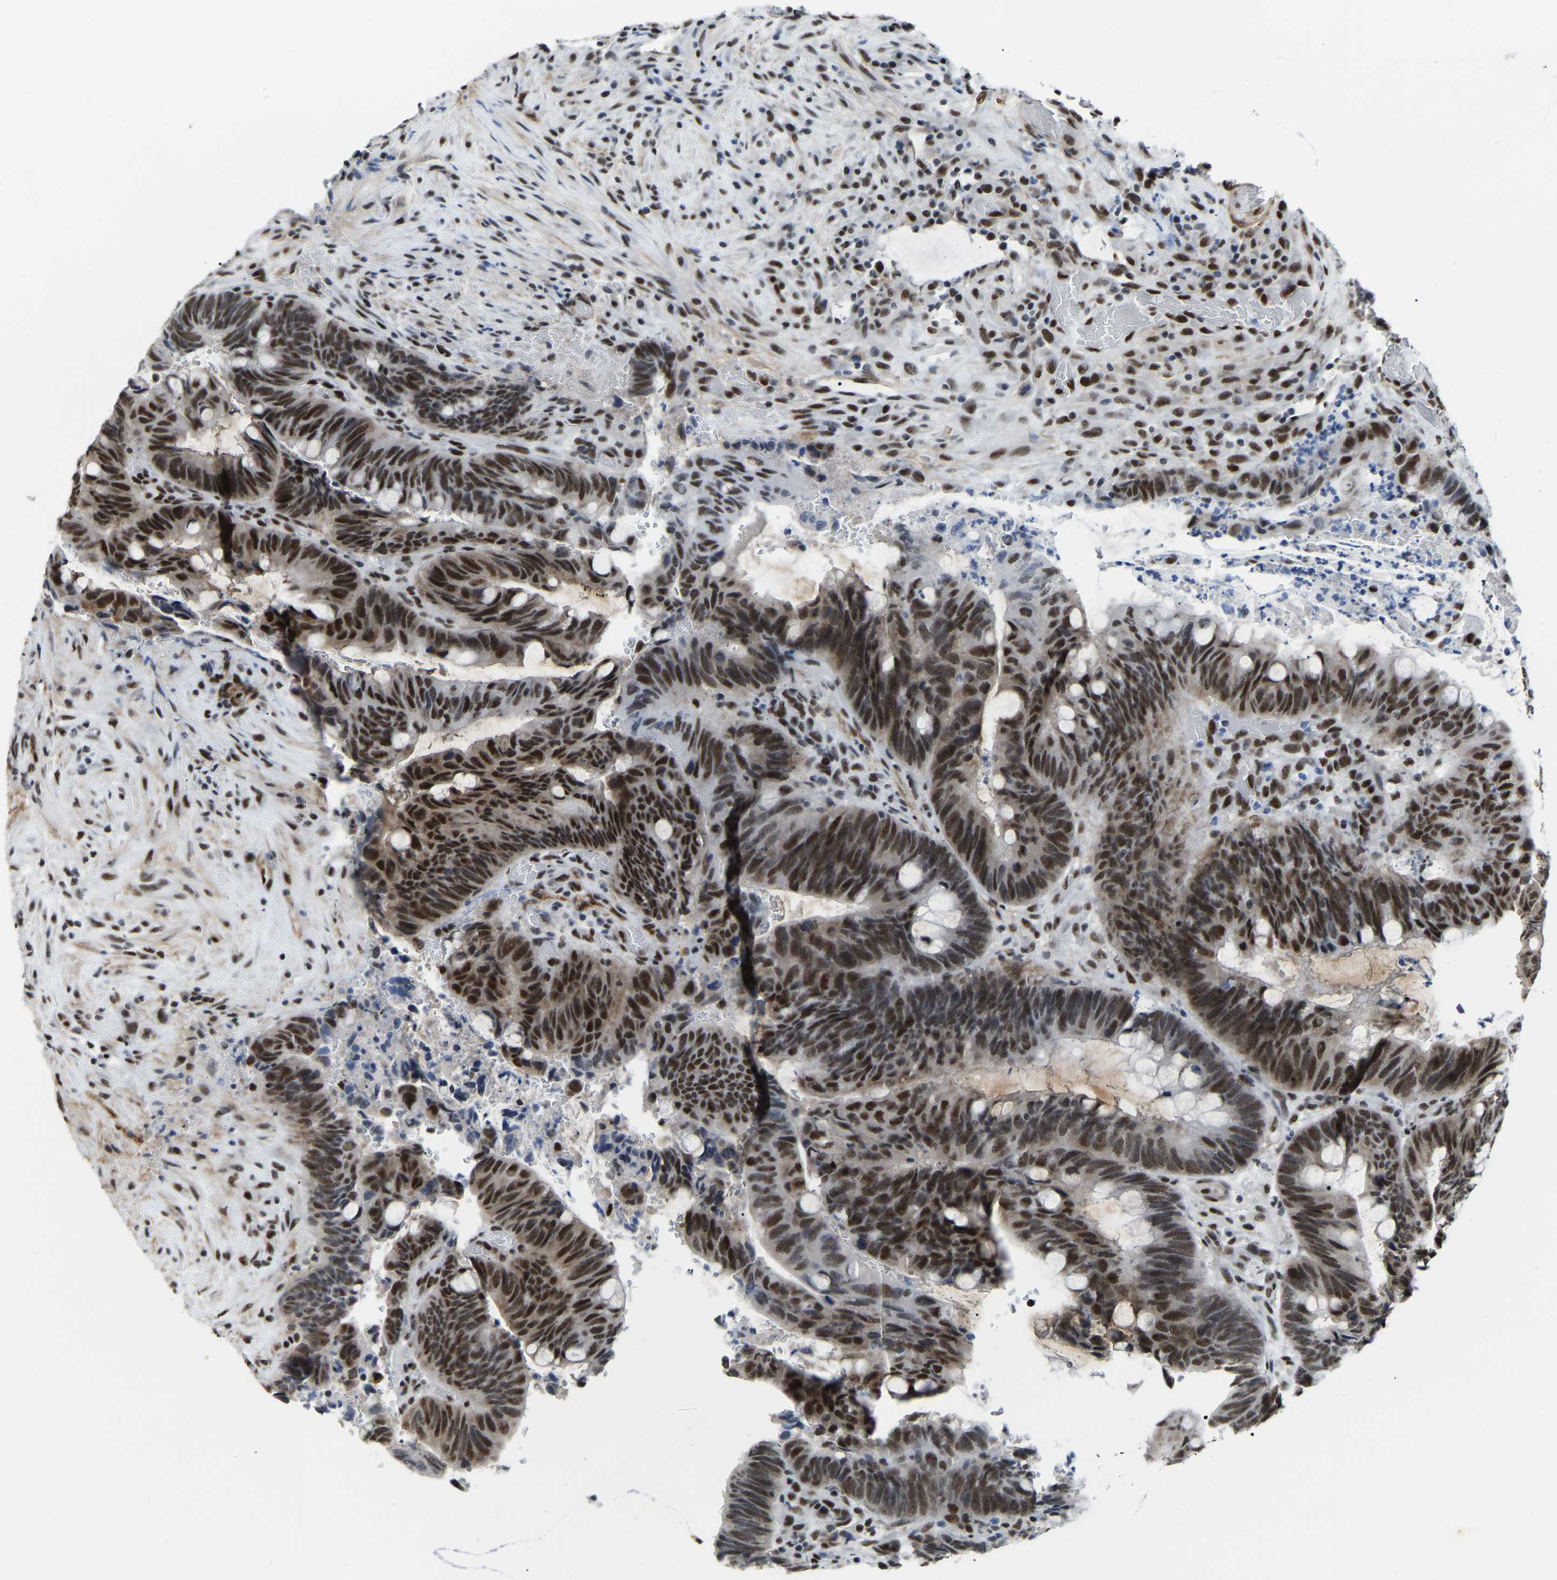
{"staining": {"intensity": "strong", "quantity": ">75%", "location": "nuclear"}, "tissue": "colorectal cancer", "cell_type": "Tumor cells", "image_type": "cancer", "snomed": [{"axis": "morphology", "description": "Normal tissue, NOS"}, {"axis": "morphology", "description": "Adenocarcinoma, NOS"}, {"axis": "topography", "description": "Rectum"}, {"axis": "topography", "description": "Peripheral nerve tissue"}], "caption": "Immunohistochemistry image of neoplastic tissue: human adenocarcinoma (colorectal) stained using immunohistochemistry demonstrates high levels of strong protein expression localized specifically in the nuclear of tumor cells, appearing as a nuclear brown color.", "gene": "DDX5", "patient": {"sex": "male", "age": 92}}